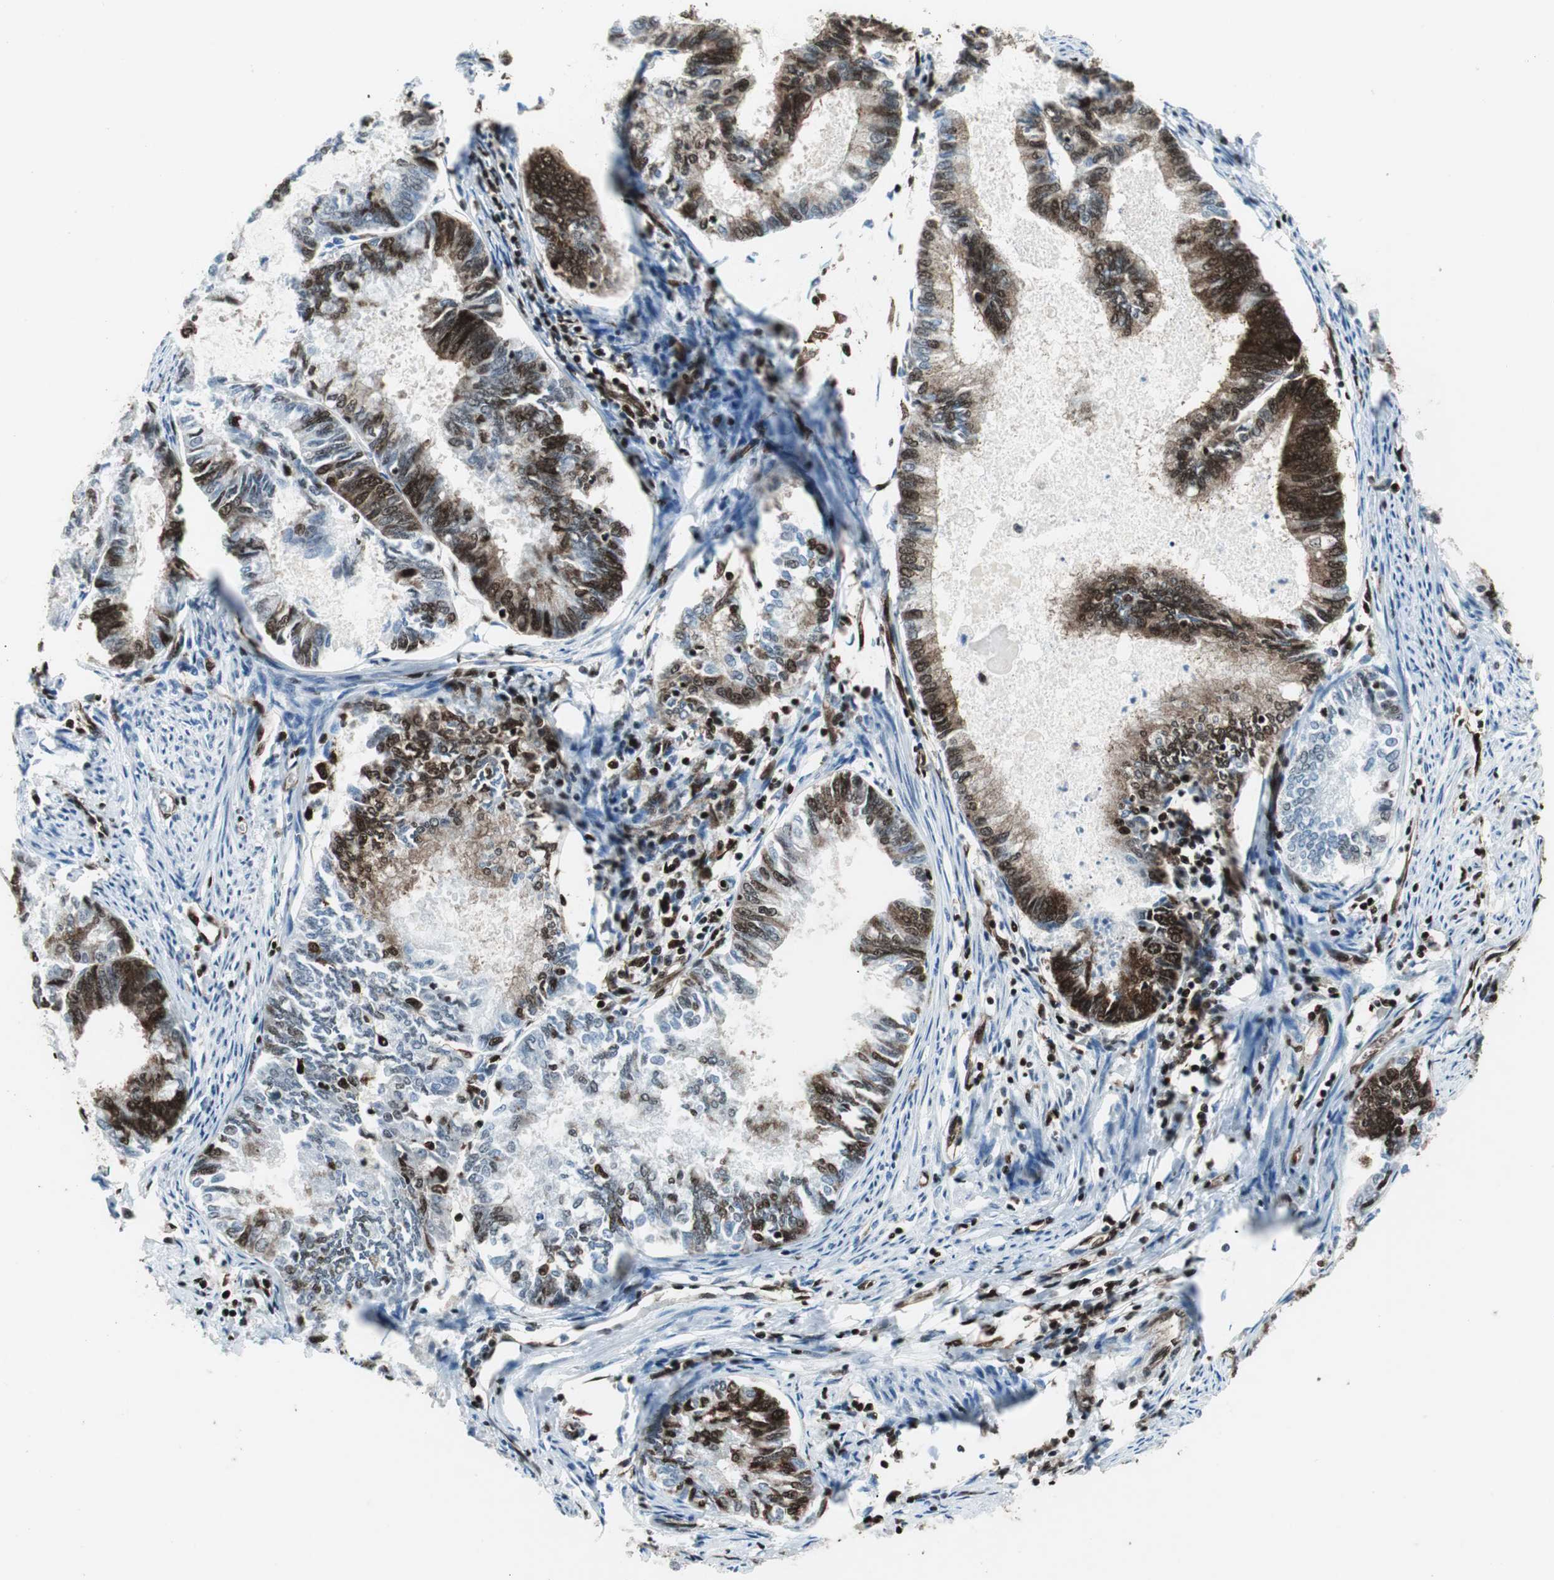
{"staining": {"intensity": "moderate", "quantity": "25%-75%", "location": "cytoplasmic/membranous,nuclear"}, "tissue": "endometrial cancer", "cell_type": "Tumor cells", "image_type": "cancer", "snomed": [{"axis": "morphology", "description": "Adenocarcinoma, NOS"}, {"axis": "topography", "description": "Endometrium"}], "caption": "Endometrial adenocarcinoma tissue shows moderate cytoplasmic/membranous and nuclear positivity in about 25%-75% of tumor cells (Stains: DAB (3,3'-diaminobenzidine) in brown, nuclei in blue, Microscopy: brightfield microscopy at high magnification).", "gene": "EWSR1", "patient": {"sex": "female", "age": 86}}